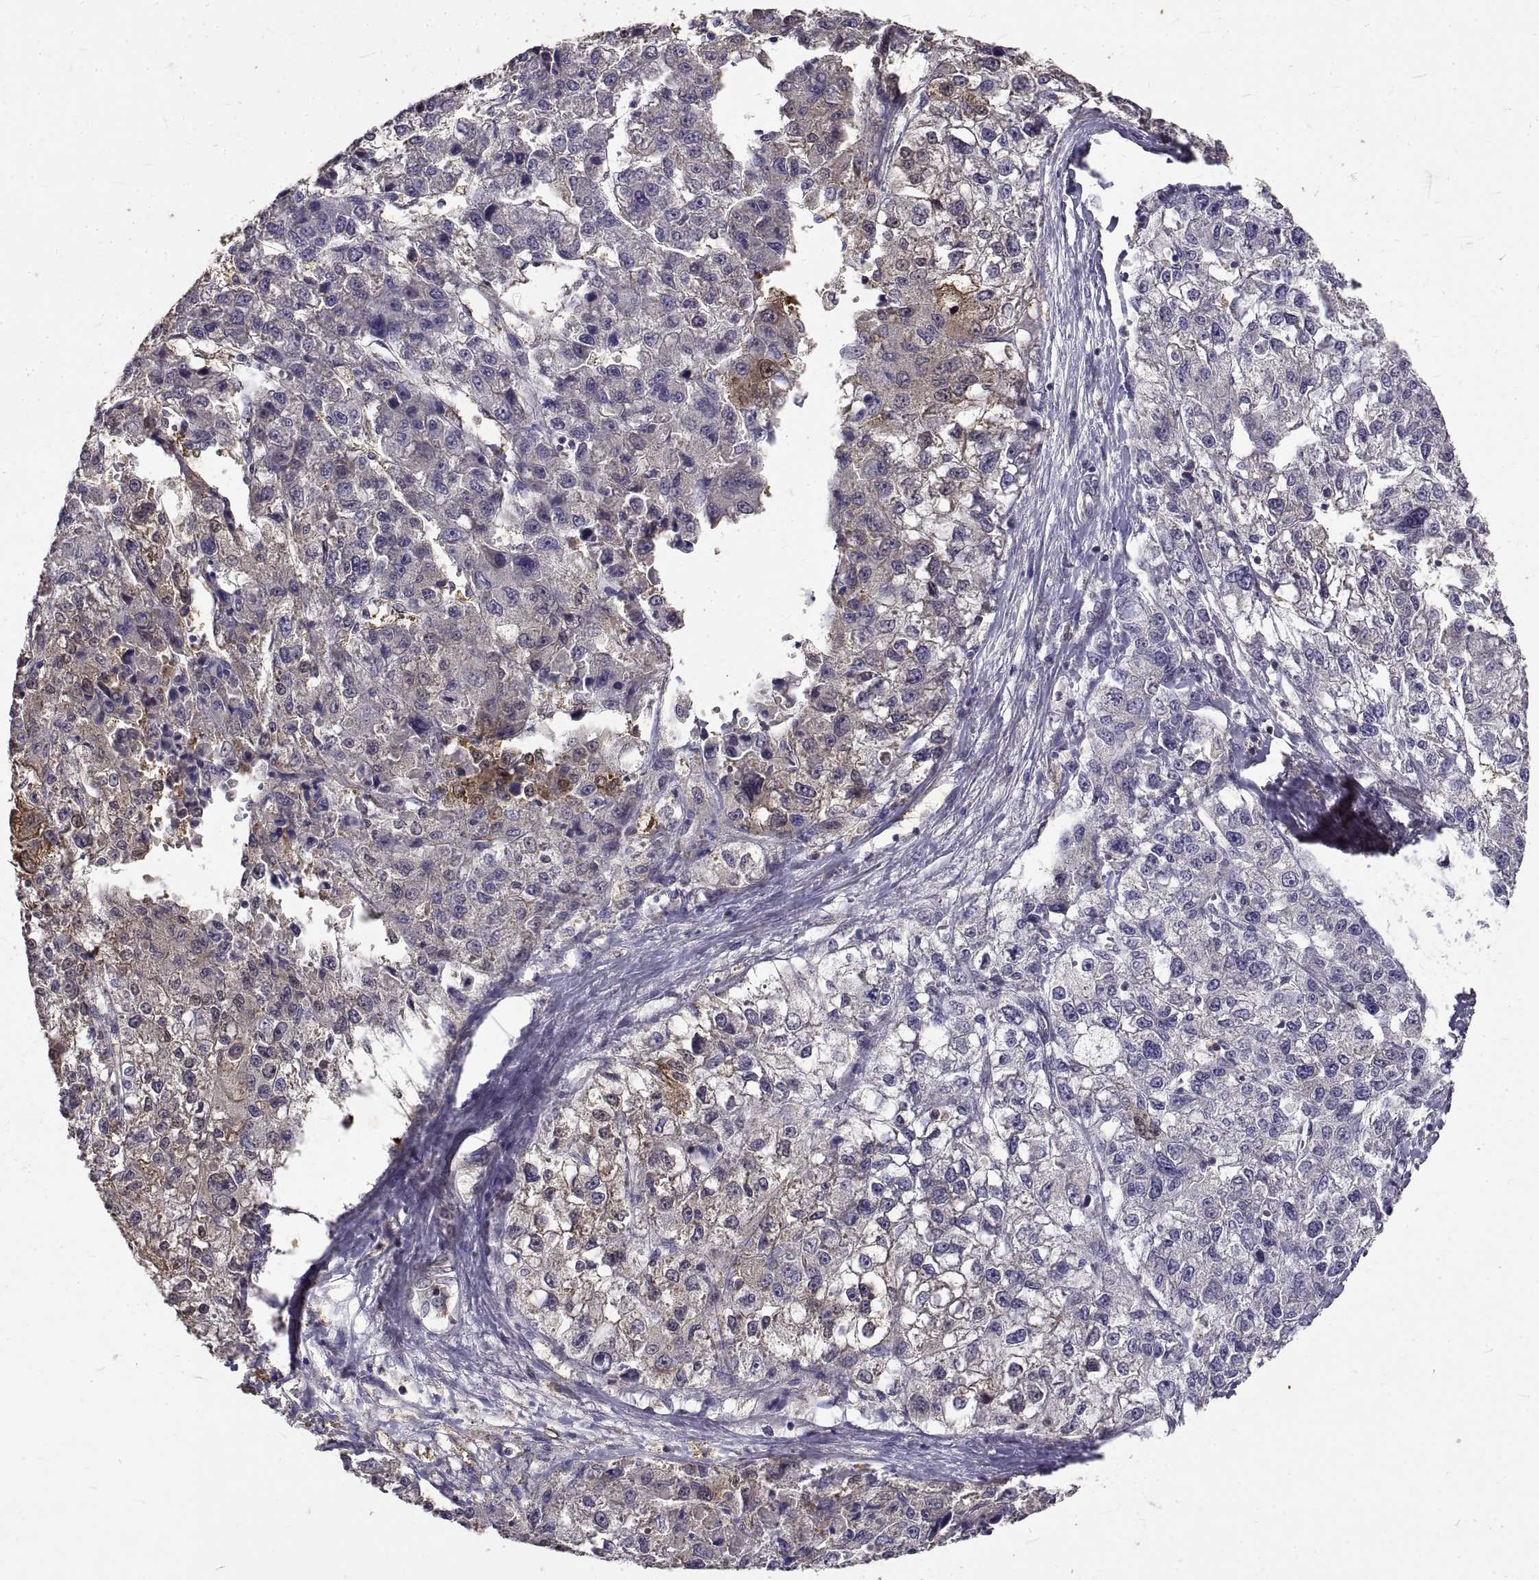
{"staining": {"intensity": "negative", "quantity": "none", "location": "none"}, "tissue": "liver cancer", "cell_type": "Tumor cells", "image_type": "cancer", "snomed": [{"axis": "morphology", "description": "Carcinoma, Hepatocellular, NOS"}, {"axis": "topography", "description": "Liver"}], "caption": "Tumor cells show no significant expression in liver cancer.", "gene": "PEA15", "patient": {"sex": "male", "age": 56}}